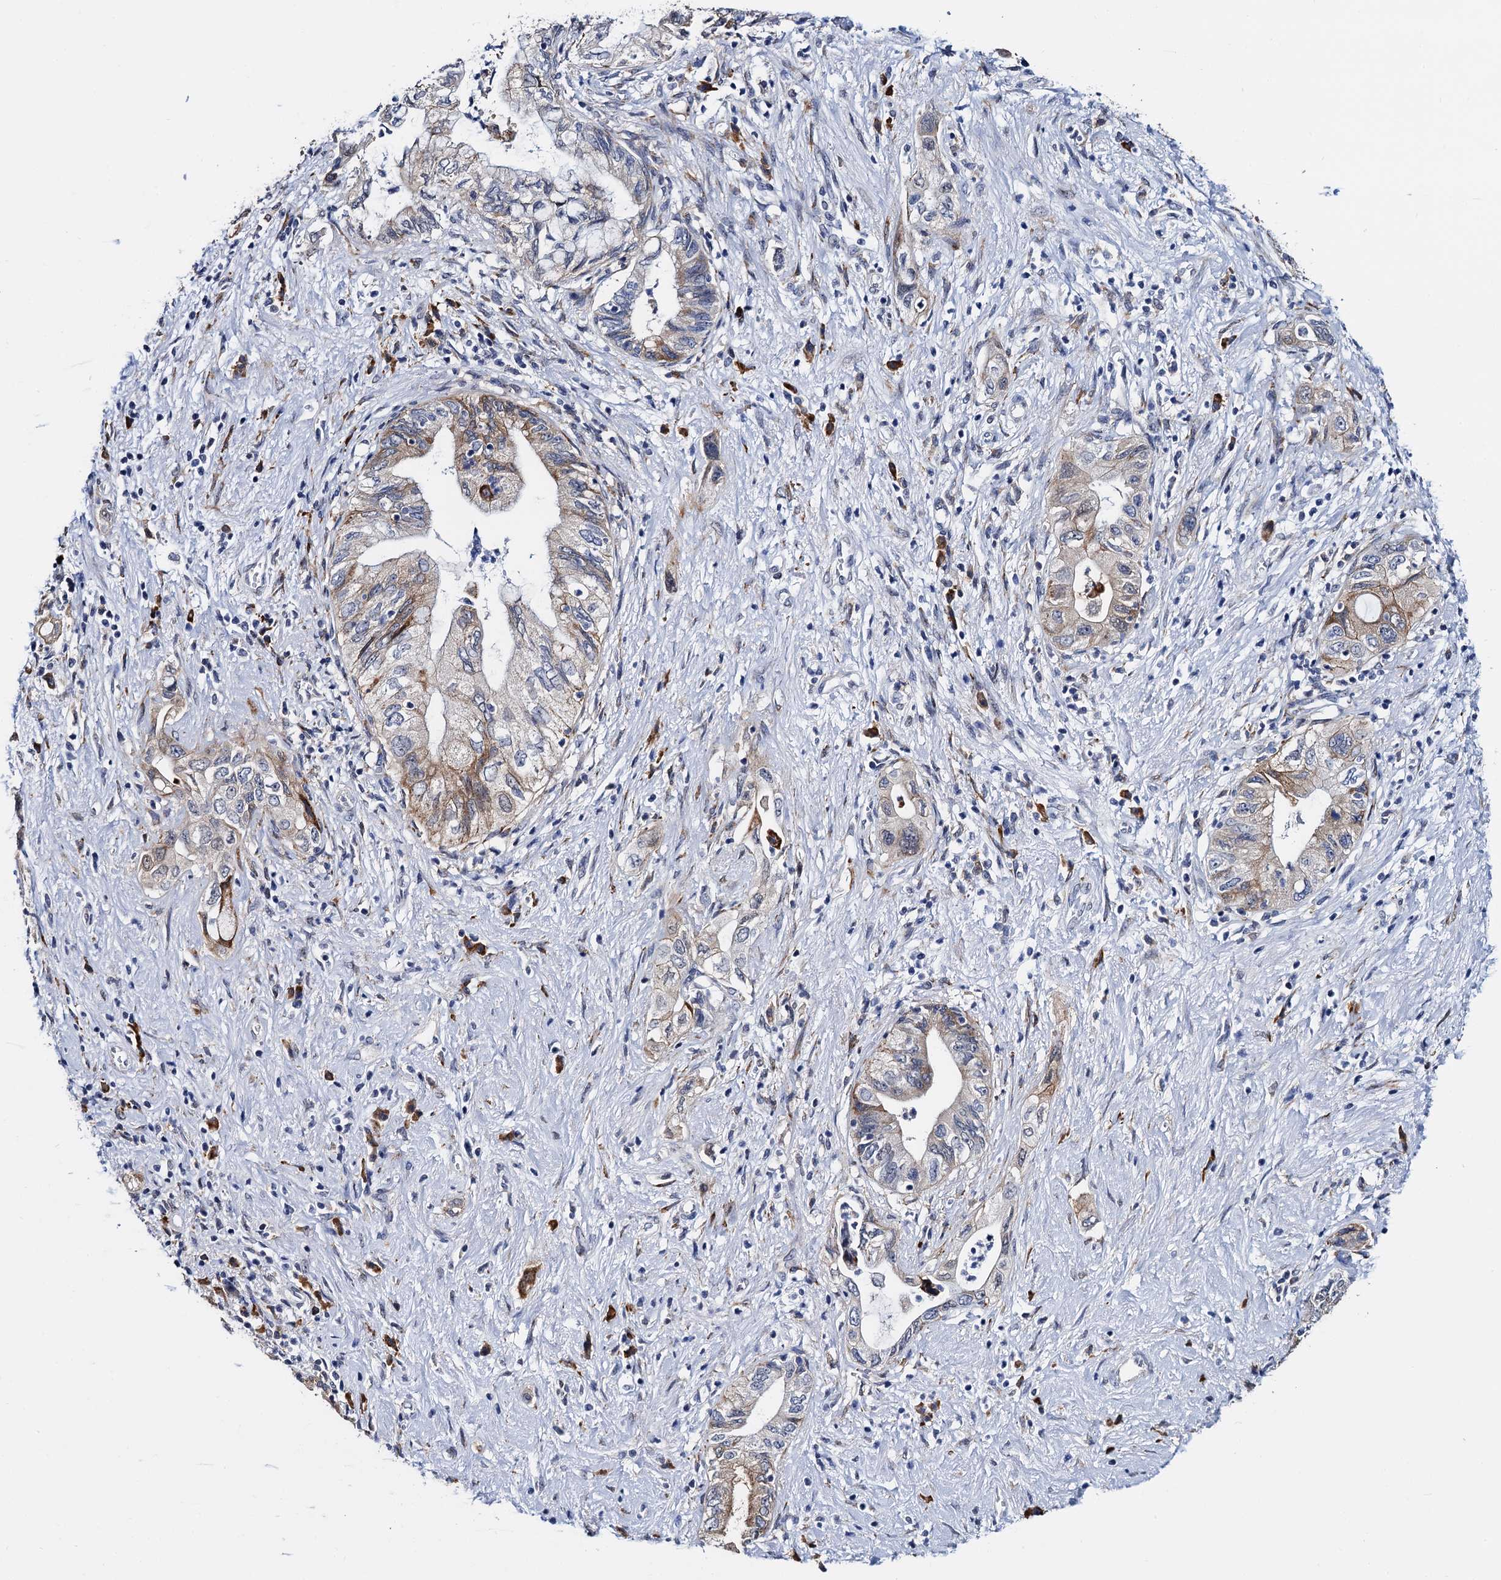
{"staining": {"intensity": "moderate", "quantity": "25%-75%", "location": "cytoplasmic/membranous"}, "tissue": "pancreatic cancer", "cell_type": "Tumor cells", "image_type": "cancer", "snomed": [{"axis": "morphology", "description": "Adenocarcinoma, NOS"}, {"axis": "topography", "description": "Pancreas"}], "caption": "About 25%-75% of tumor cells in human adenocarcinoma (pancreatic) show moderate cytoplasmic/membranous protein staining as visualized by brown immunohistochemical staining.", "gene": "SLC7A10", "patient": {"sex": "female", "age": 73}}